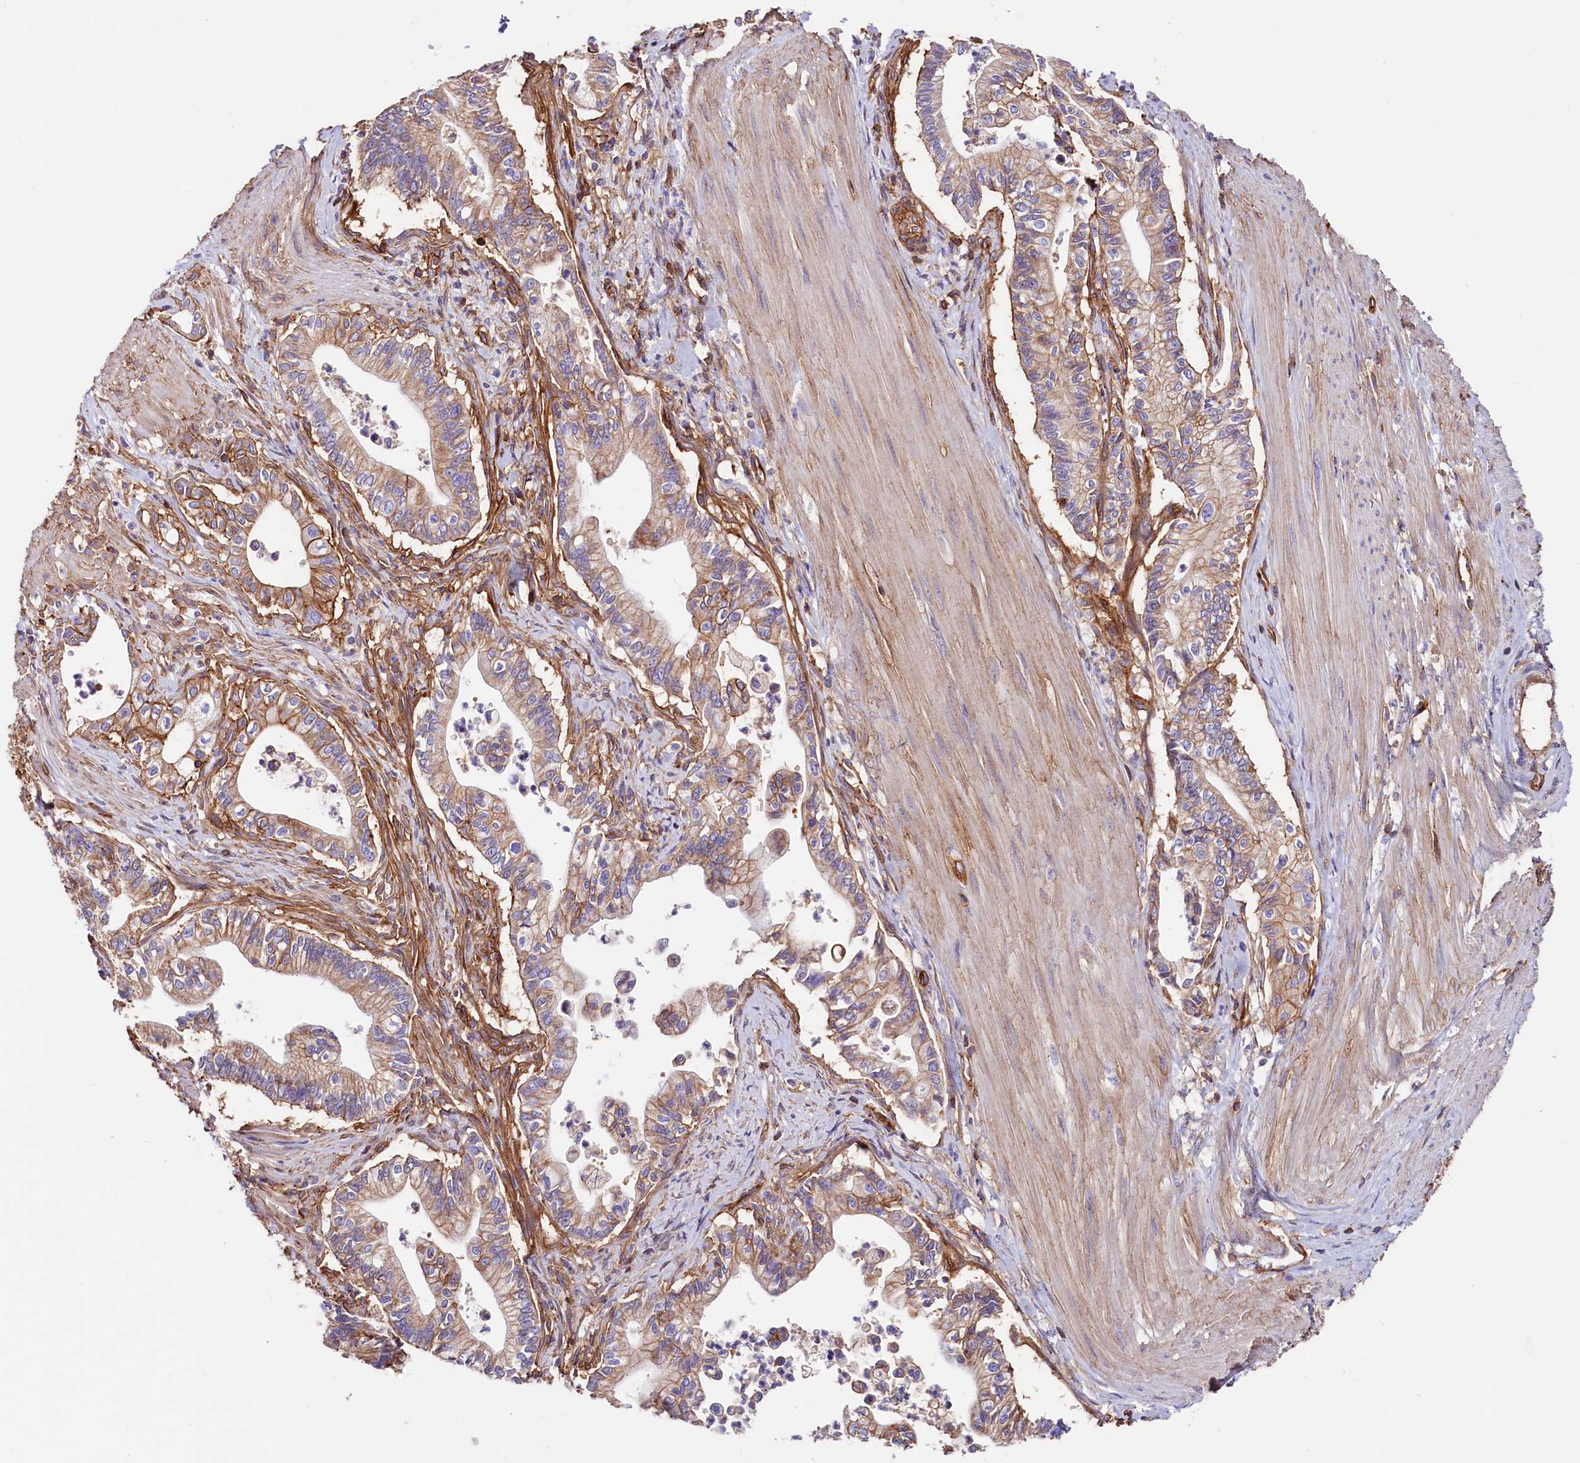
{"staining": {"intensity": "moderate", "quantity": "25%-75%", "location": "cytoplasmic/membranous"}, "tissue": "pancreatic cancer", "cell_type": "Tumor cells", "image_type": "cancer", "snomed": [{"axis": "morphology", "description": "Adenocarcinoma, NOS"}, {"axis": "topography", "description": "Pancreas"}], "caption": "Pancreatic cancer stained with a protein marker displays moderate staining in tumor cells.", "gene": "ATP2B4", "patient": {"sex": "male", "age": 78}}